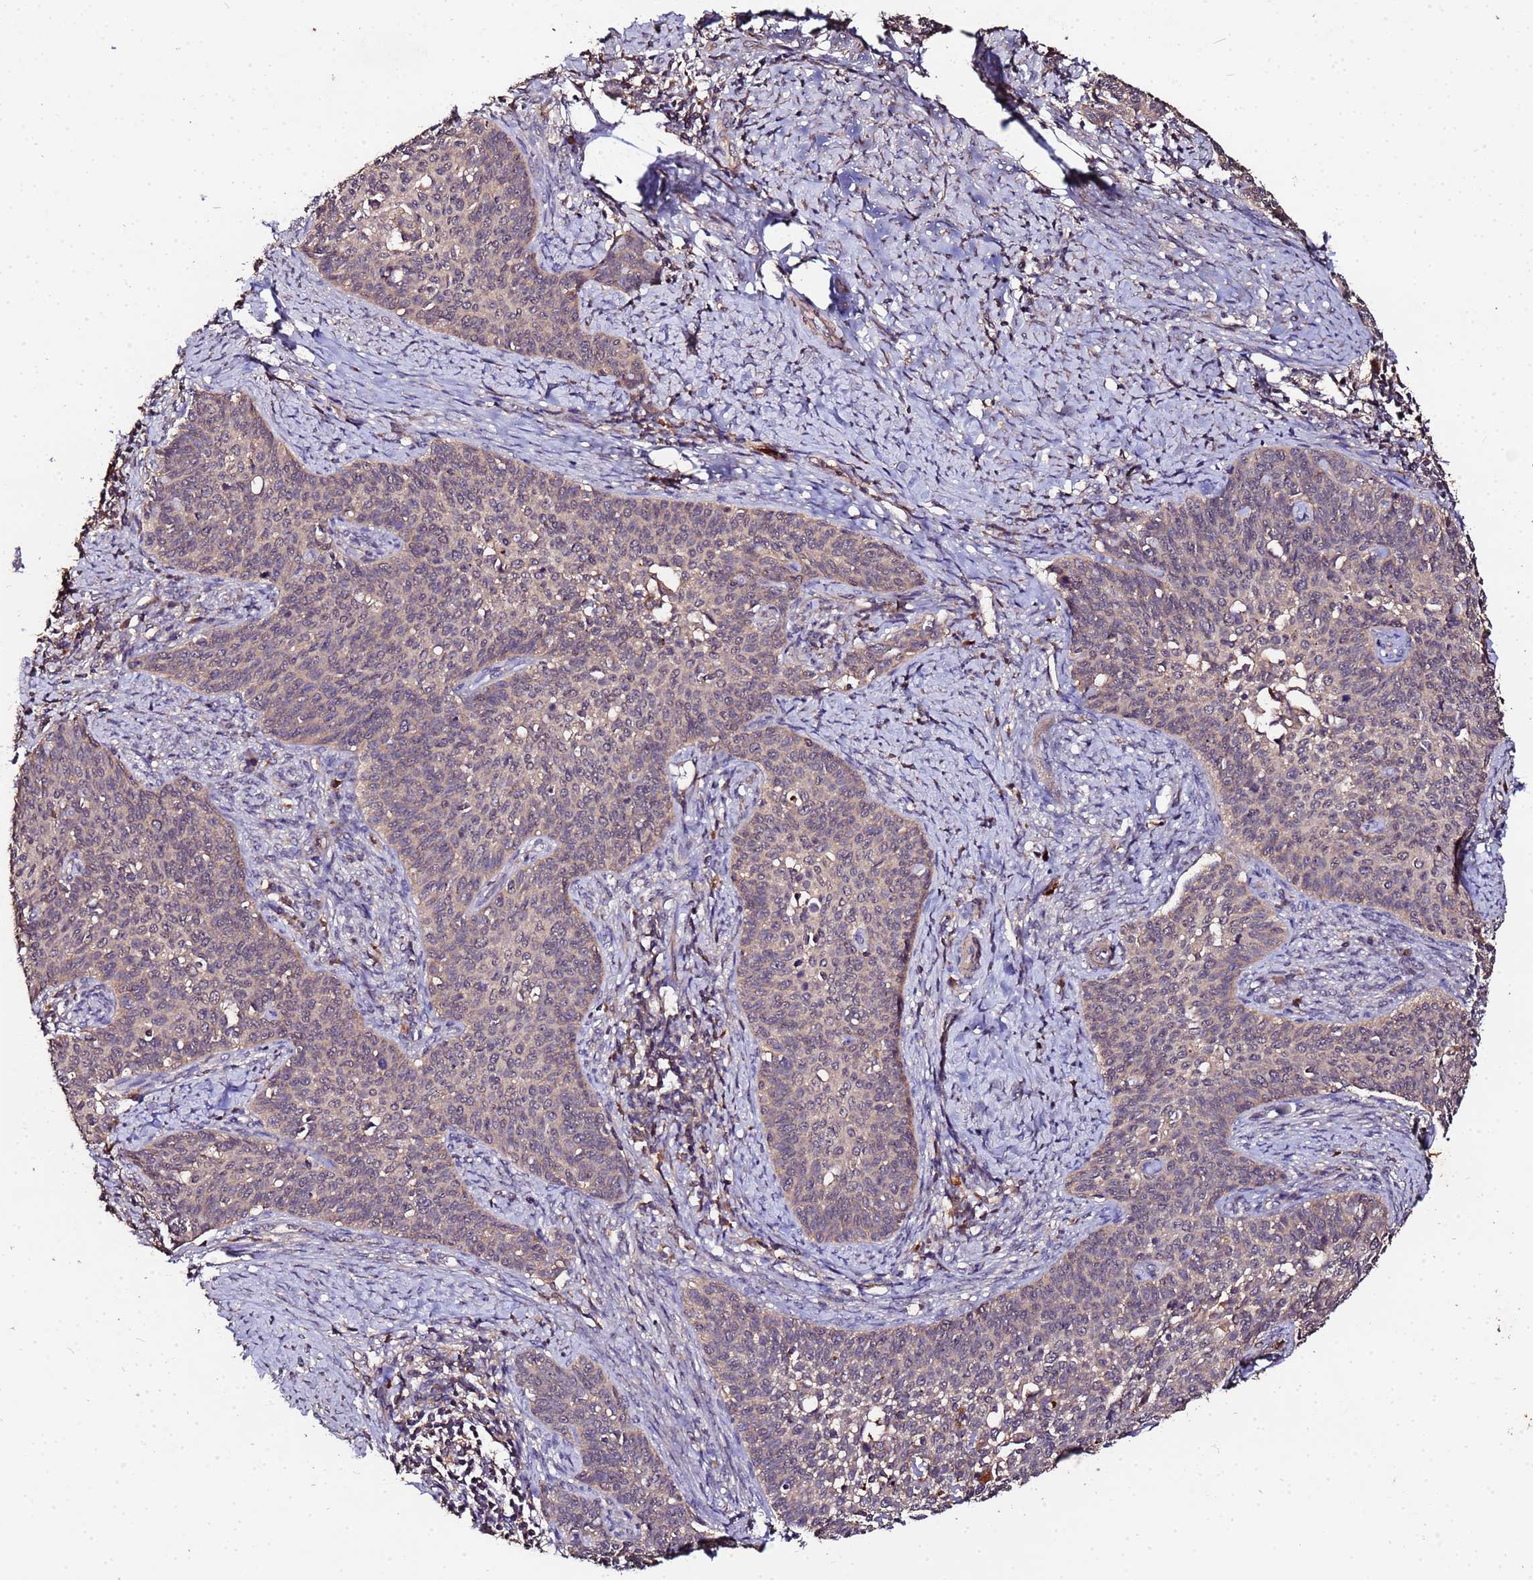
{"staining": {"intensity": "weak", "quantity": "25%-75%", "location": "cytoplasmic/membranous"}, "tissue": "cervical cancer", "cell_type": "Tumor cells", "image_type": "cancer", "snomed": [{"axis": "morphology", "description": "Squamous cell carcinoma, NOS"}, {"axis": "topography", "description": "Cervix"}], "caption": "Immunohistochemistry photomicrograph of human cervical squamous cell carcinoma stained for a protein (brown), which exhibits low levels of weak cytoplasmic/membranous positivity in approximately 25%-75% of tumor cells.", "gene": "MTERF1", "patient": {"sex": "female", "age": 39}}